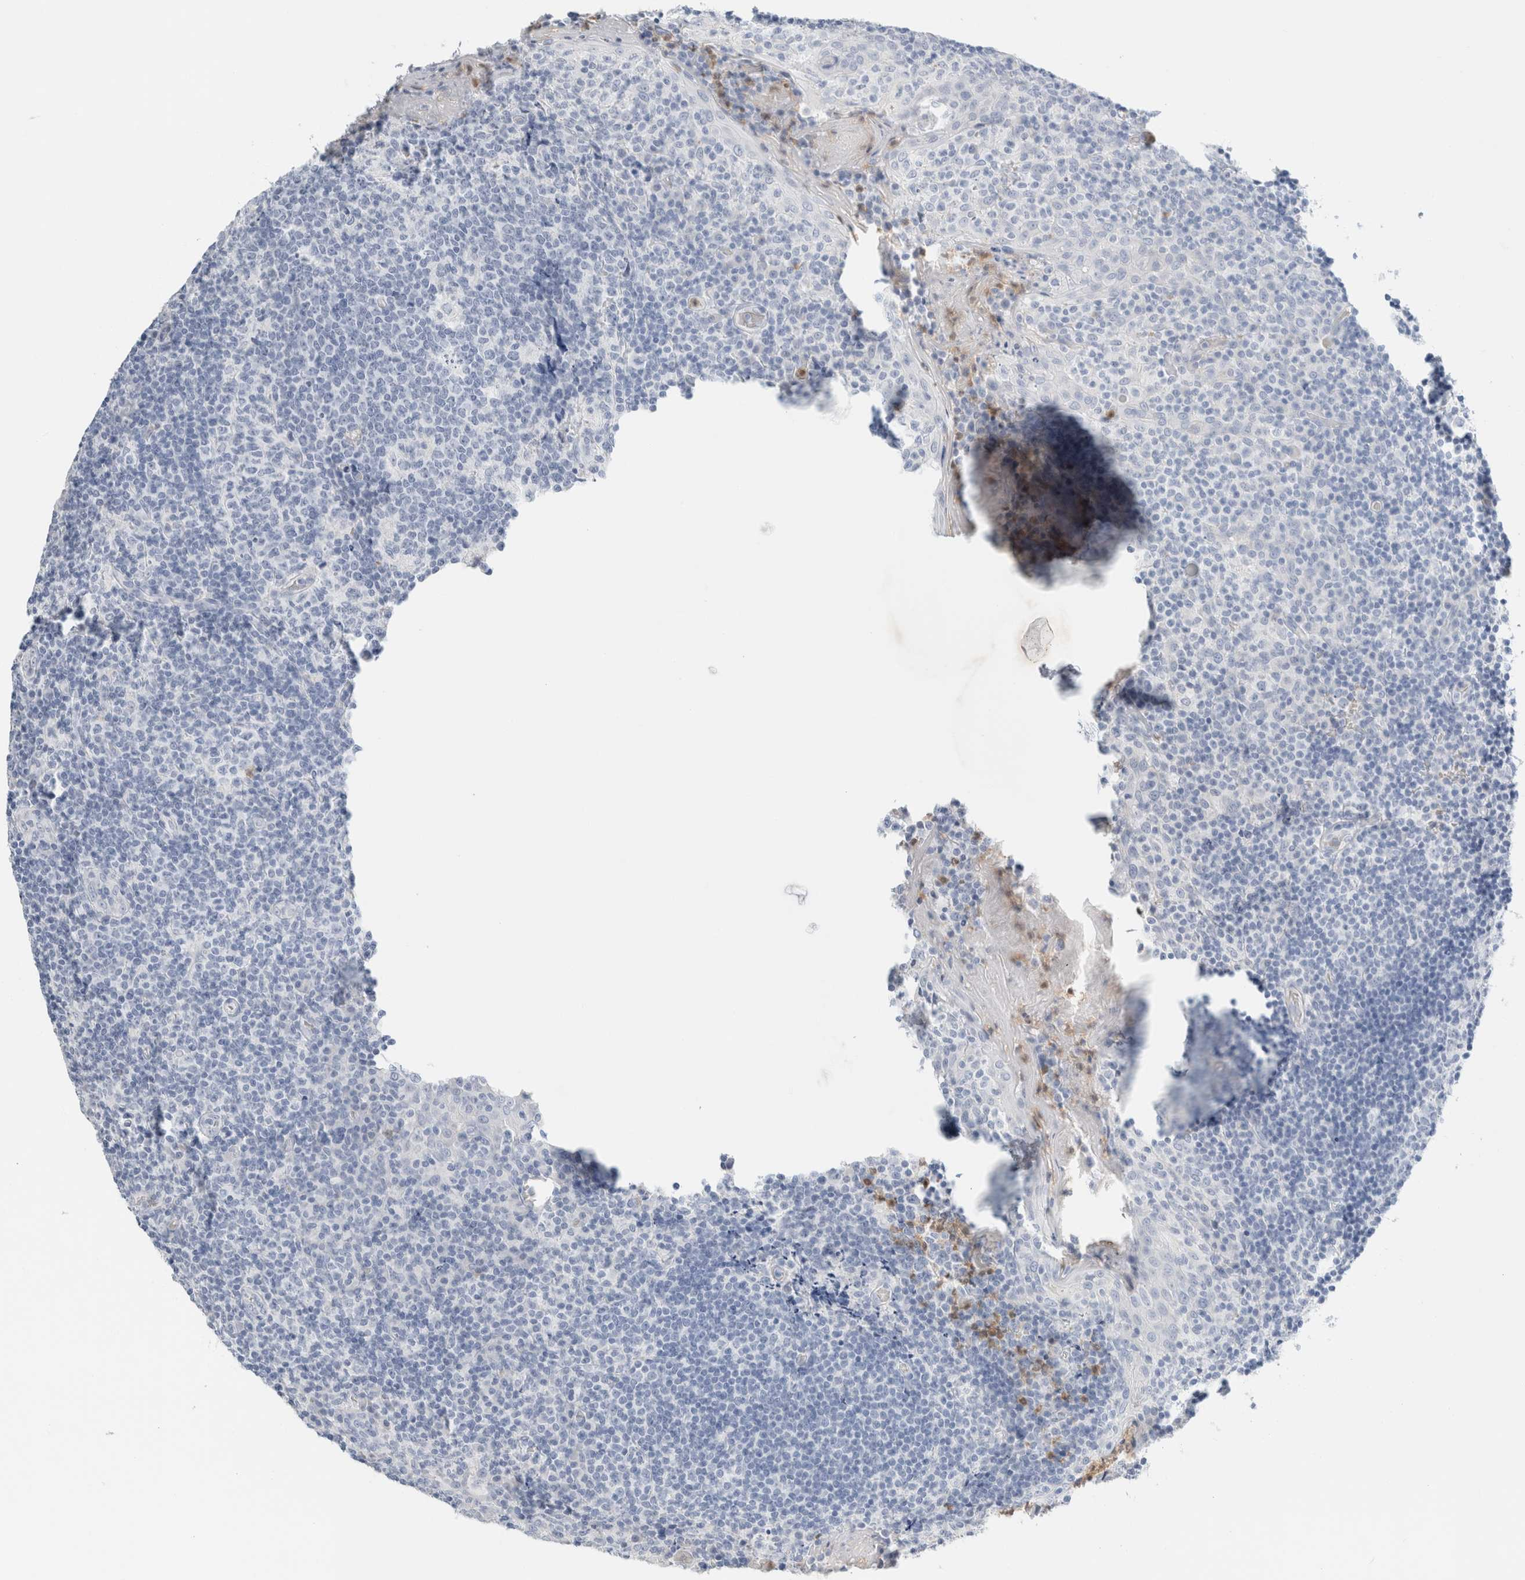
{"staining": {"intensity": "negative", "quantity": "none", "location": "none"}, "tissue": "tonsil", "cell_type": "Germinal center cells", "image_type": "normal", "snomed": [{"axis": "morphology", "description": "Normal tissue, NOS"}, {"axis": "topography", "description": "Tonsil"}], "caption": "Germinal center cells are negative for protein expression in normal human tonsil. (DAB IHC visualized using brightfield microscopy, high magnification).", "gene": "ARG1", "patient": {"sex": "female", "age": 19}}